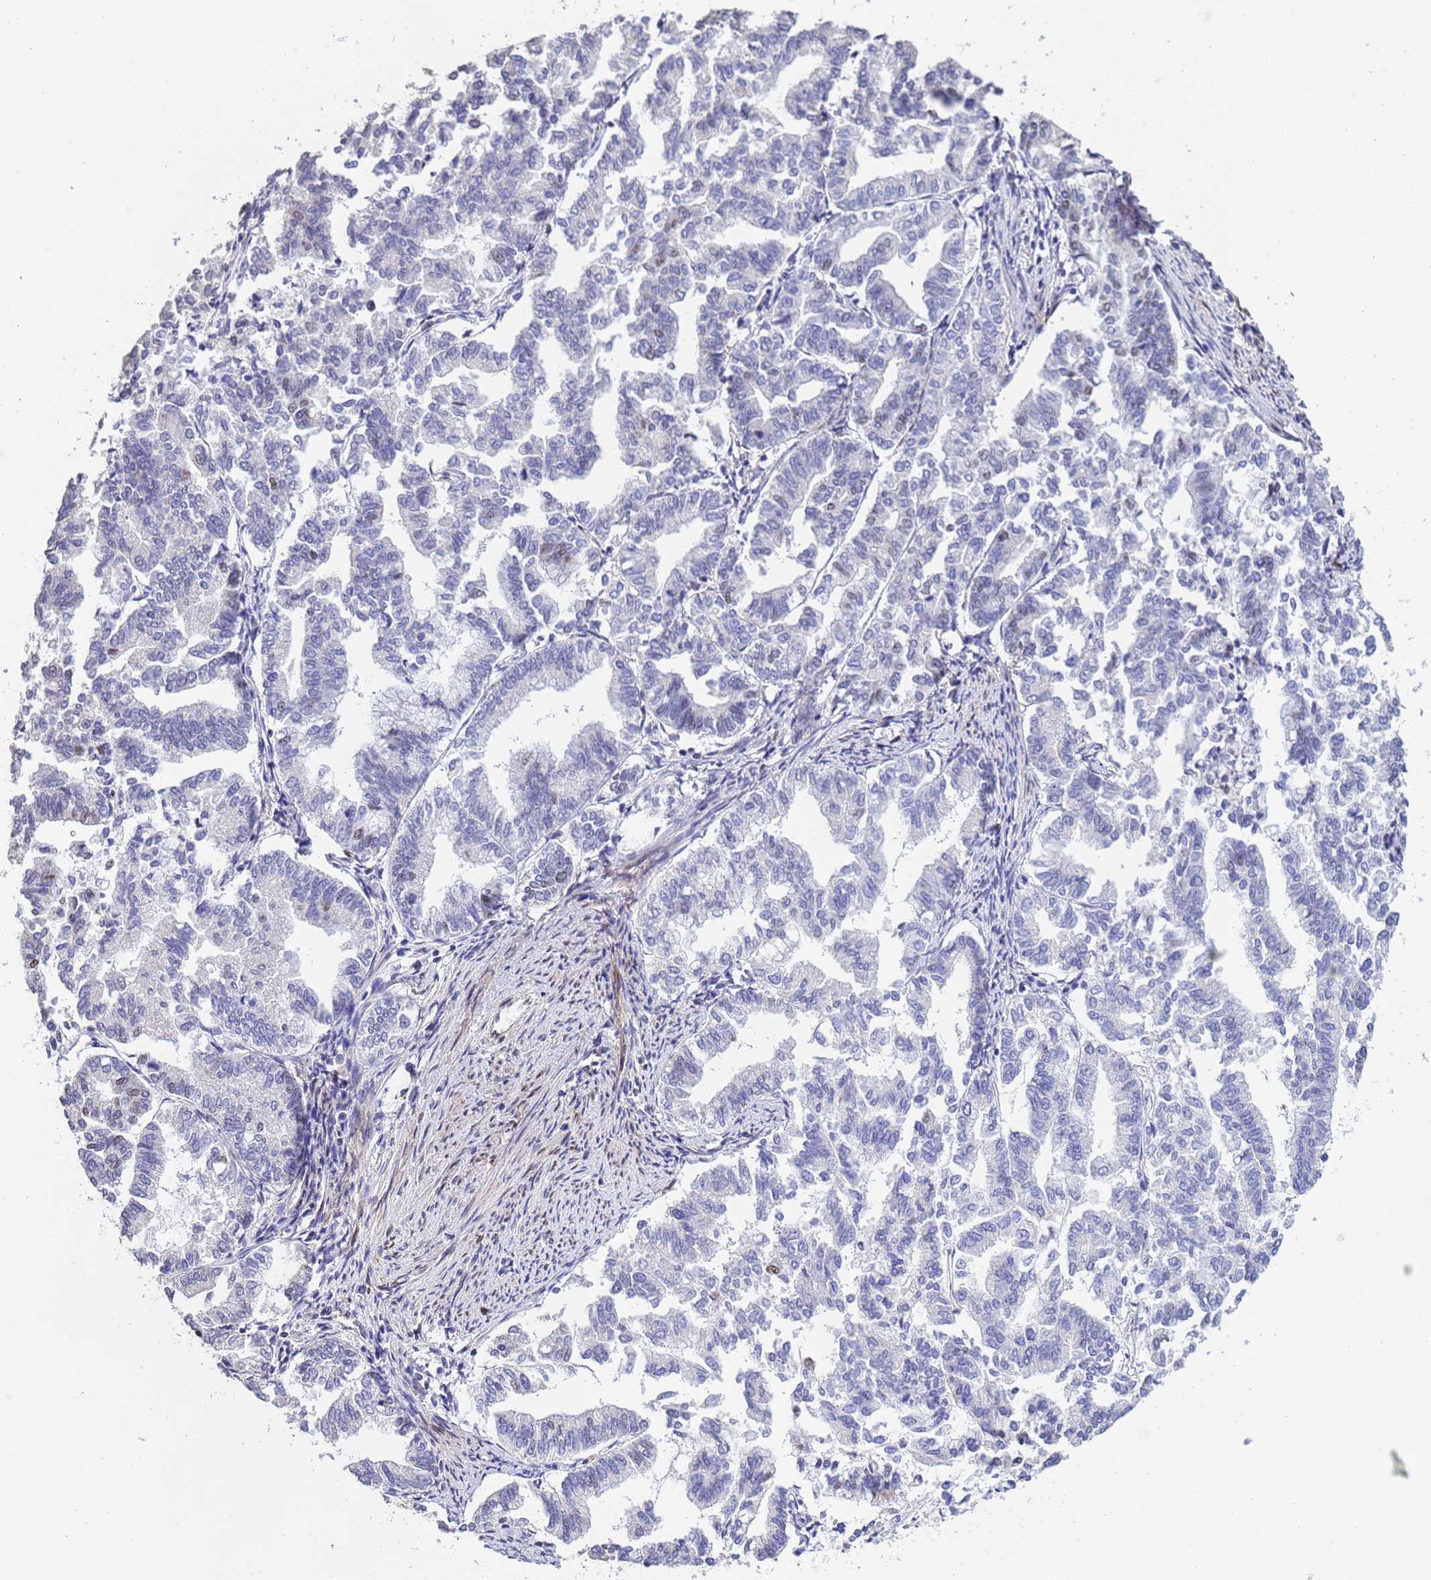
{"staining": {"intensity": "negative", "quantity": "none", "location": "none"}, "tissue": "endometrial cancer", "cell_type": "Tumor cells", "image_type": "cancer", "snomed": [{"axis": "morphology", "description": "Adenocarcinoma, NOS"}, {"axis": "topography", "description": "Endometrium"}], "caption": "A micrograph of human adenocarcinoma (endometrial) is negative for staining in tumor cells.", "gene": "TRIP6", "patient": {"sex": "female", "age": 79}}